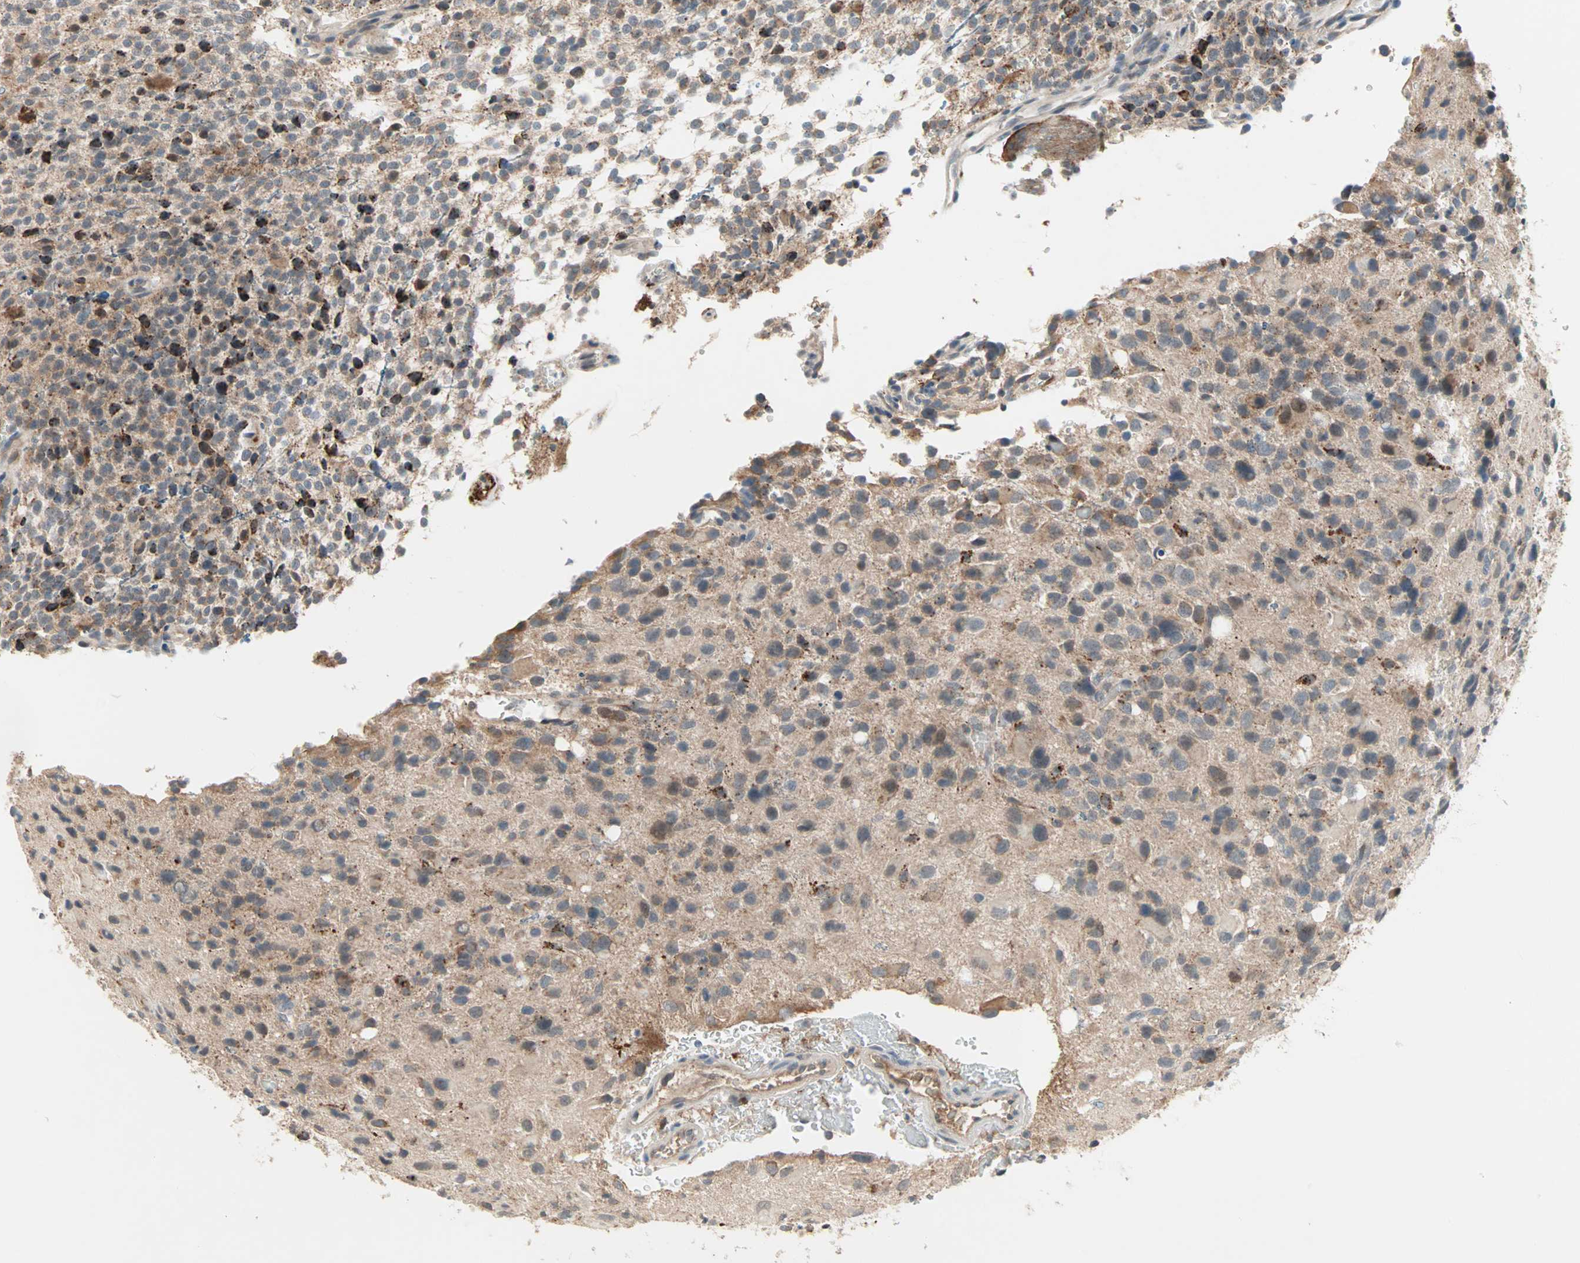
{"staining": {"intensity": "moderate", "quantity": "25%-75%", "location": "cytoplasmic/membranous"}, "tissue": "glioma", "cell_type": "Tumor cells", "image_type": "cancer", "snomed": [{"axis": "morphology", "description": "Glioma, malignant, High grade"}, {"axis": "topography", "description": "Brain"}], "caption": "Malignant high-grade glioma tissue demonstrates moderate cytoplasmic/membranous staining in about 25%-75% of tumor cells, visualized by immunohistochemistry.", "gene": "PROS1", "patient": {"sex": "male", "age": 48}}